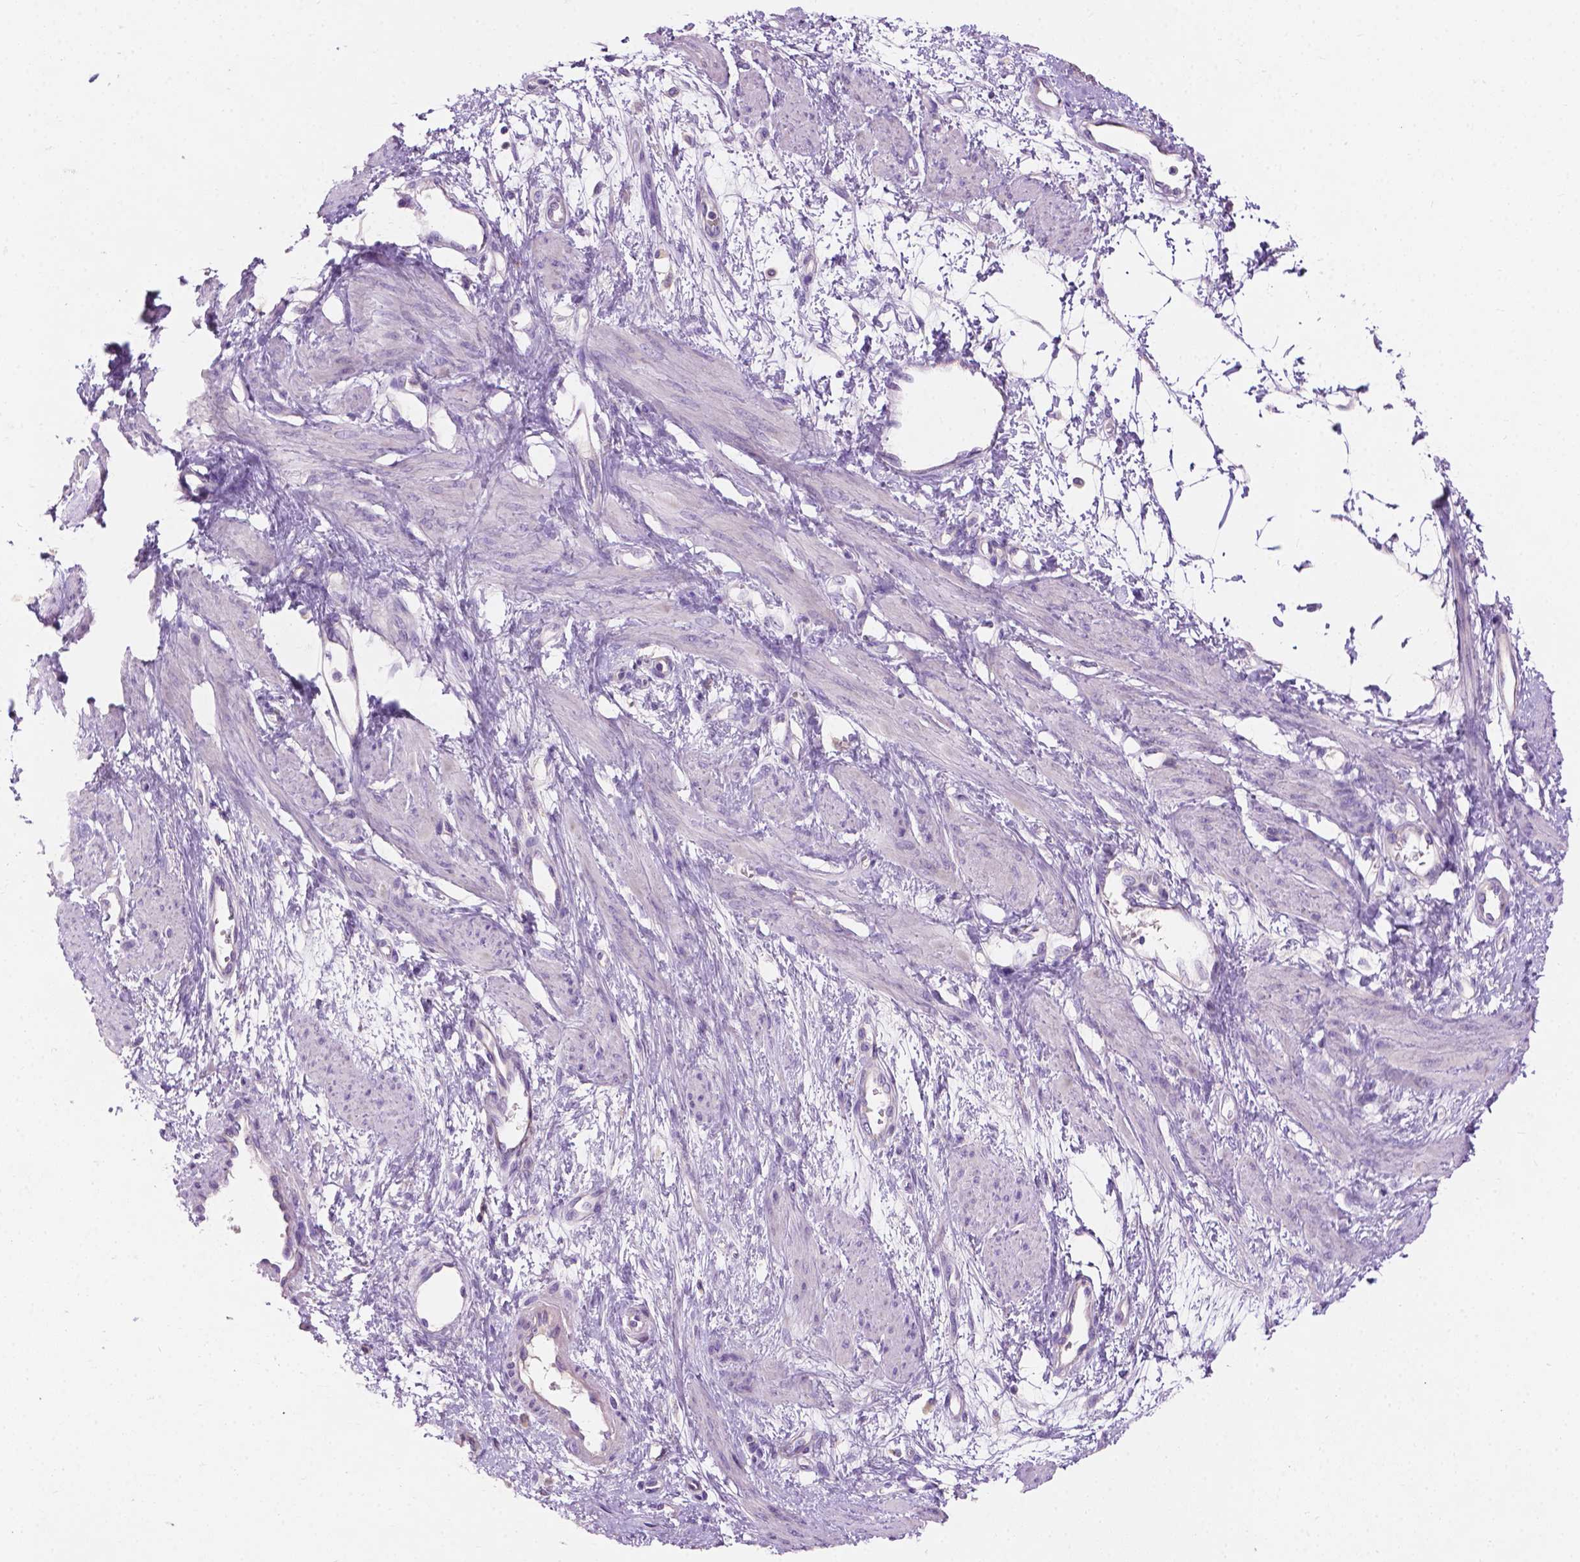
{"staining": {"intensity": "negative", "quantity": "none", "location": "none"}, "tissue": "smooth muscle", "cell_type": "Smooth muscle cells", "image_type": "normal", "snomed": [{"axis": "morphology", "description": "Normal tissue, NOS"}, {"axis": "topography", "description": "Smooth muscle"}, {"axis": "topography", "description": "Uterus"}], "caption": "Immunohistochemistry histopathology image of unremarkable human smooth muscle stained for a protein (brown), which demonstrates no positivity in smooth muscle cells. (IHC, brightfield microscopy, high magnification).", "gene": "NOXO1", "patient": {"sex": "female", "age": 39}}